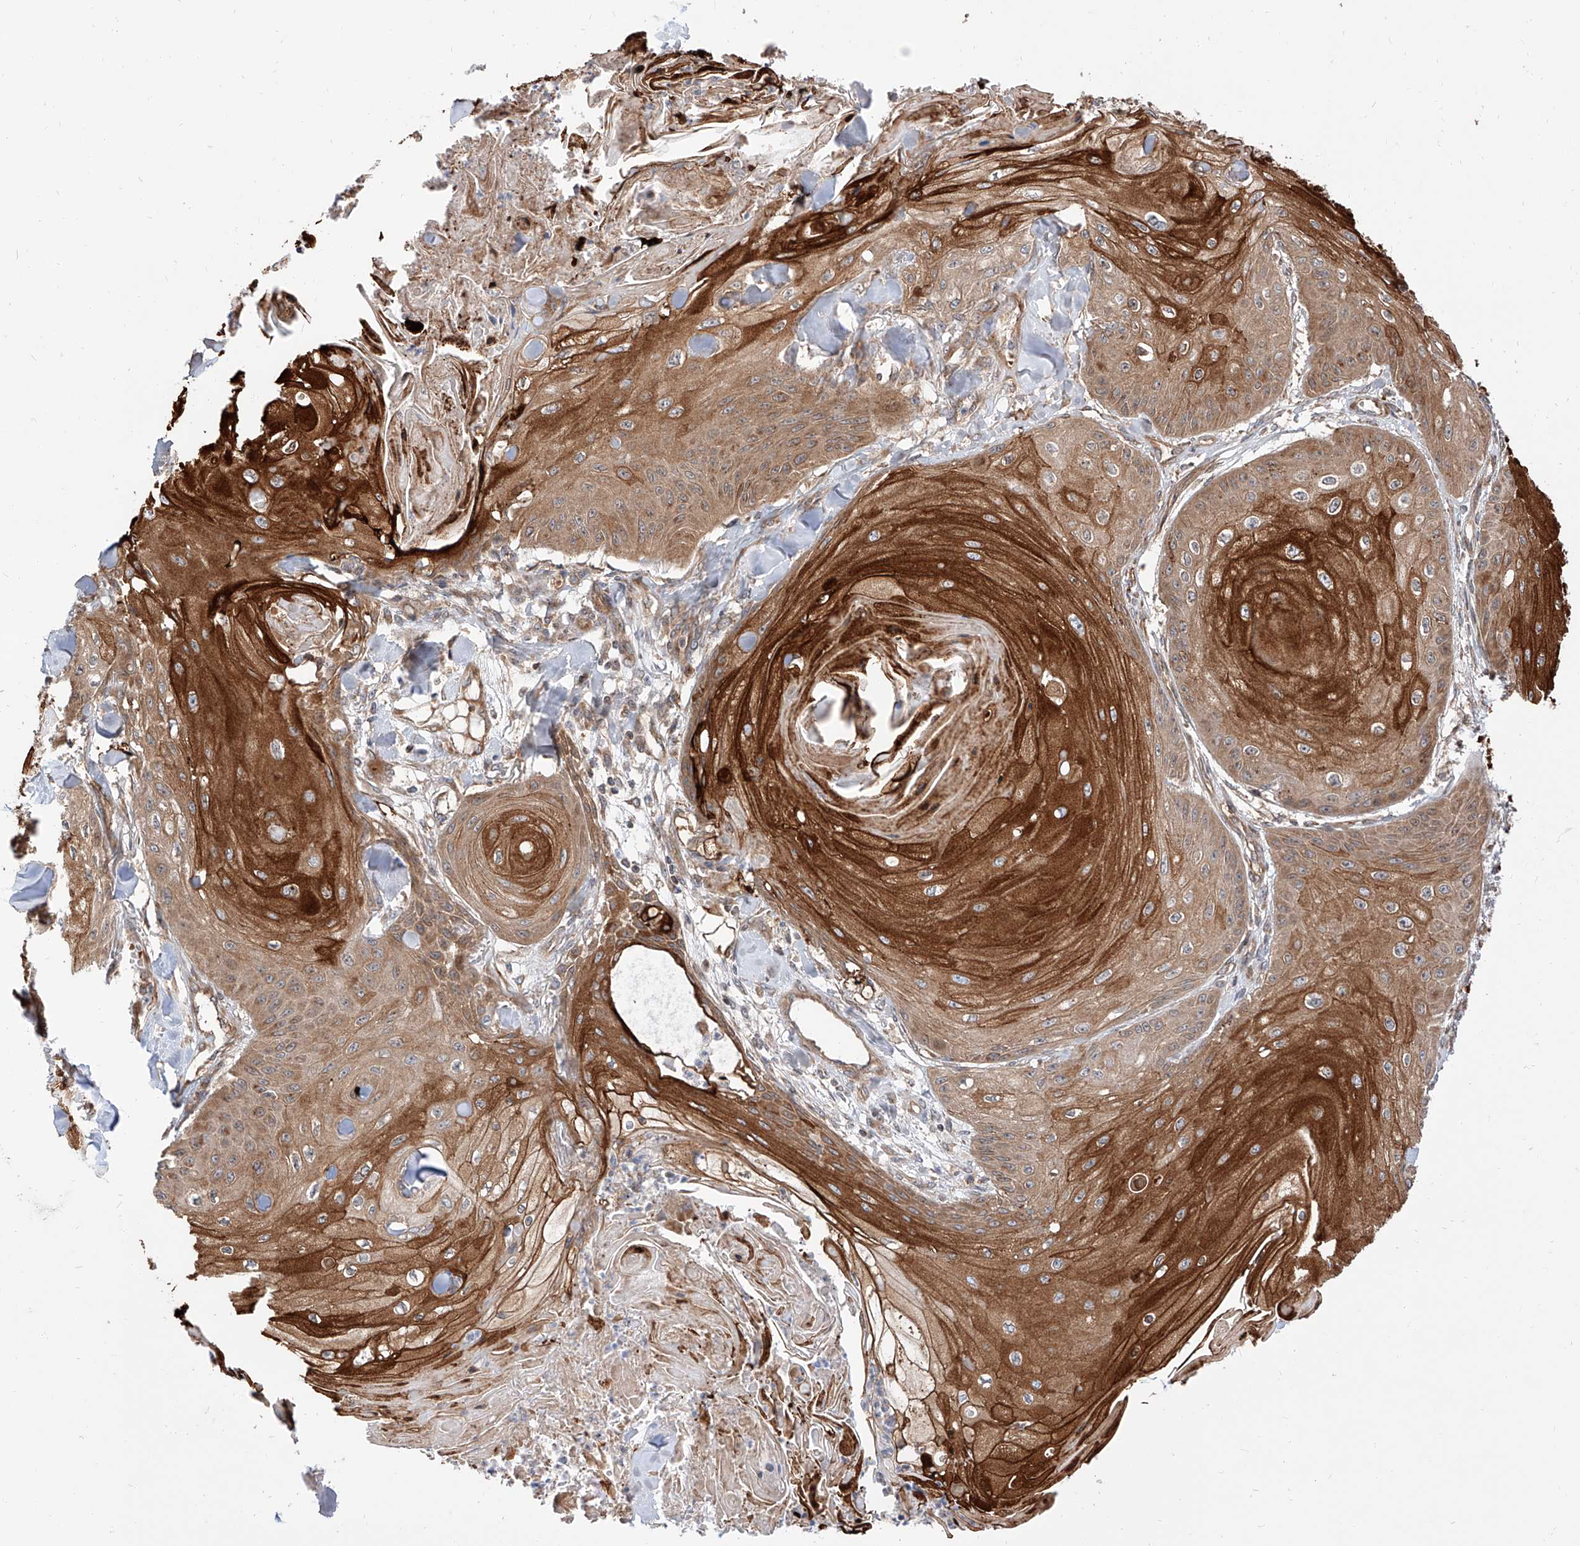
{"staining": {"intensity": "strong", "quantity": ">75%", "location": "cytoplasmic/membranous"}, "tissue": "skin cancer", "cell_type": "Tumor cells", "image_type": "cancer", "snomed": [{"axis": "morphology", "description": "Squamous cell carcinoma, NOS"}, {"axis": "topography", "description": "Skin"}], "caption": "Immunohistochemical staining of human skin cancer (squamous cell carcinoma) reveals strong cytoplasmic/membranous protein positivity in about >75% of tumor cells.", "gene": "ISCA2", "patient": {"sex": "male", "age": 74}}